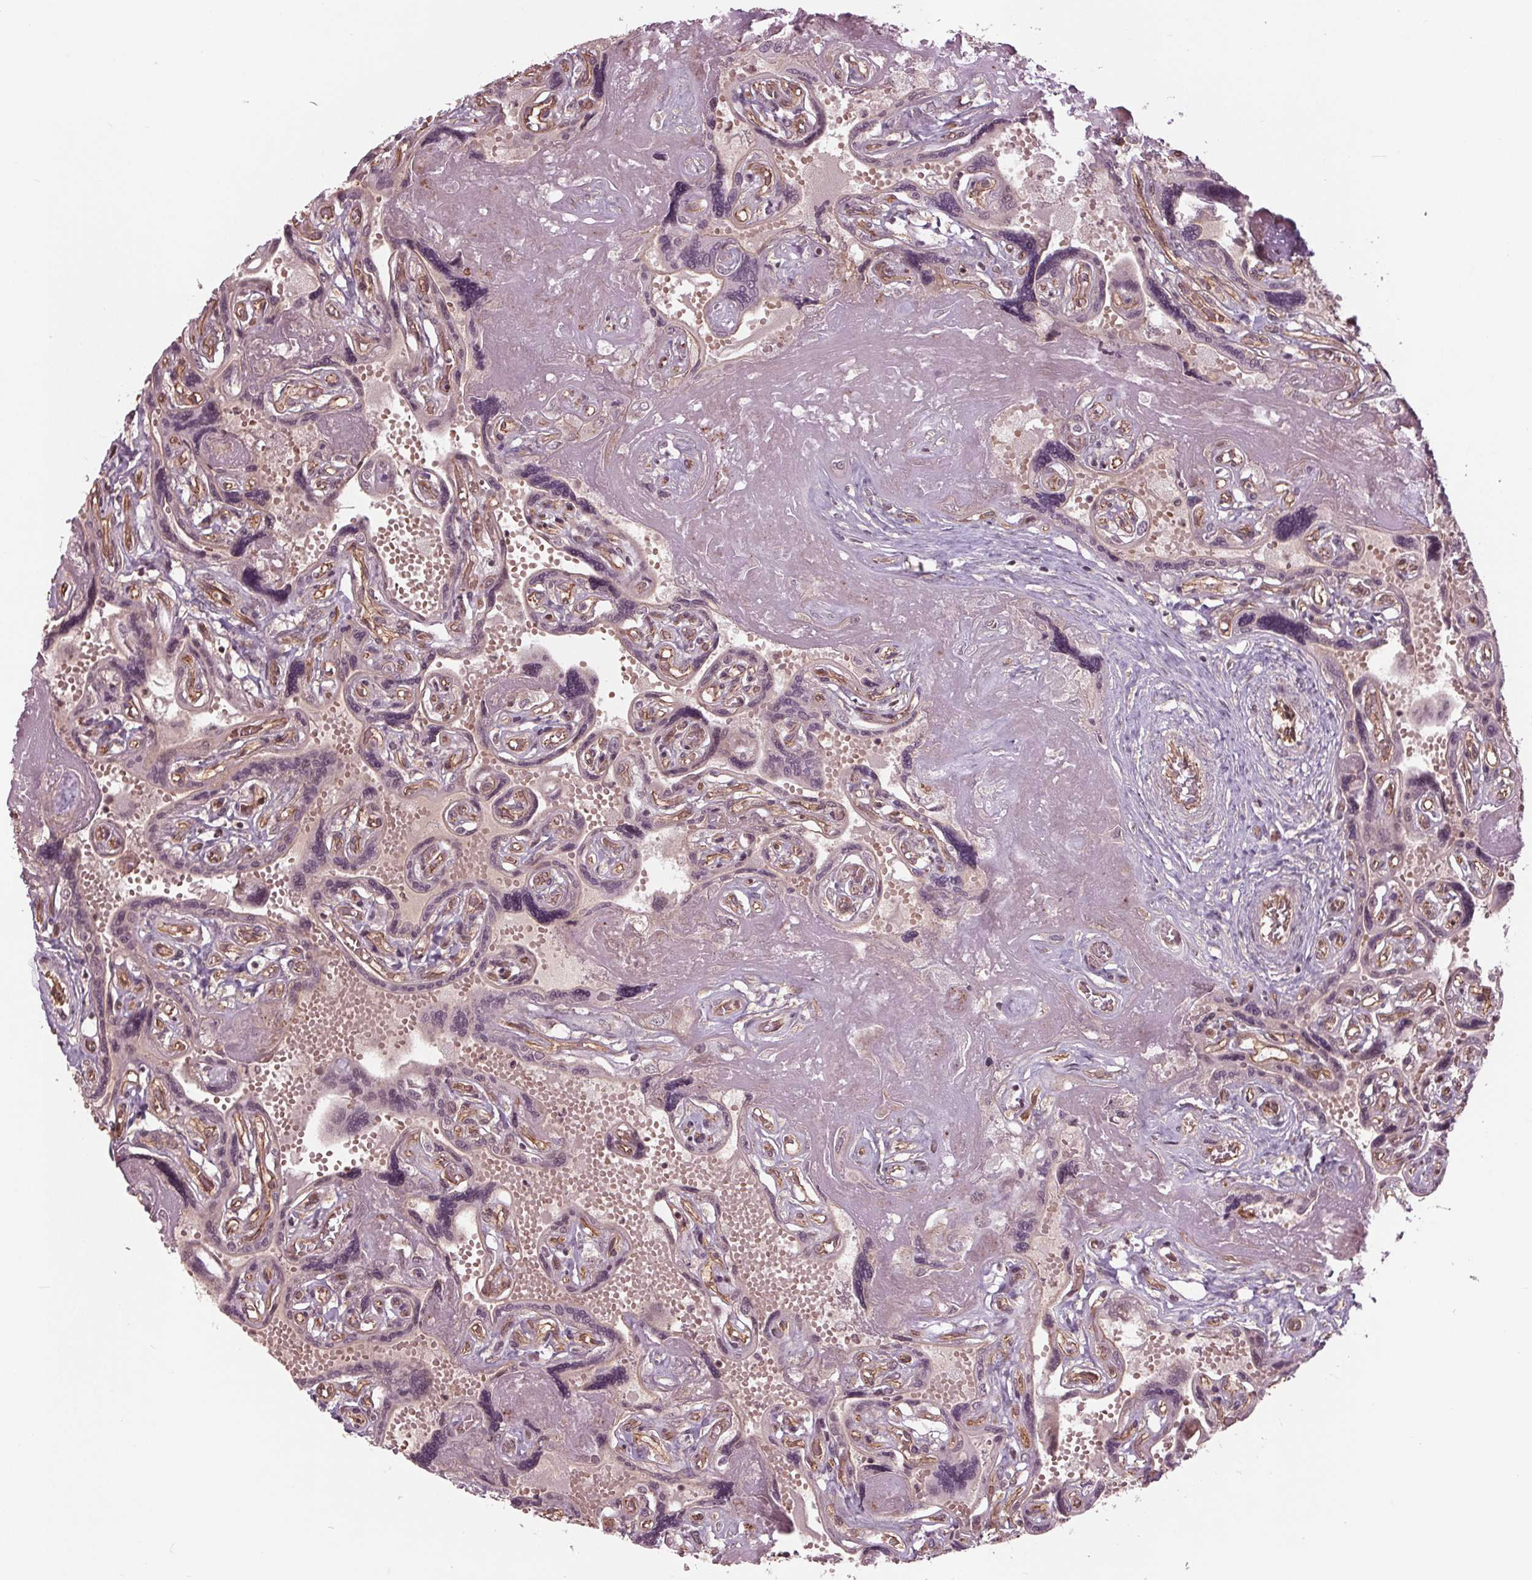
{"staining": {"intensity": "weak", "quantity": "25%-75%", "location": "nuclear"}, "tissue": "placenta", "cell_type": "Decidual cells", "image_type": "normal", "snomed": [{"axis": "morphology", "description": "Normal tissue, NOS"}, {"axis": "topography", "description": "Placenta"}], "caption": "Immunohistochemistry (IHC) photomicrograph of normal placenta stained for a protein (brown), which displays low levels of weak nuclear staining in about 25%-75% of decidual cells.", "gene": "BTBD1", "patient": {"sex": "female", "age": 32}}